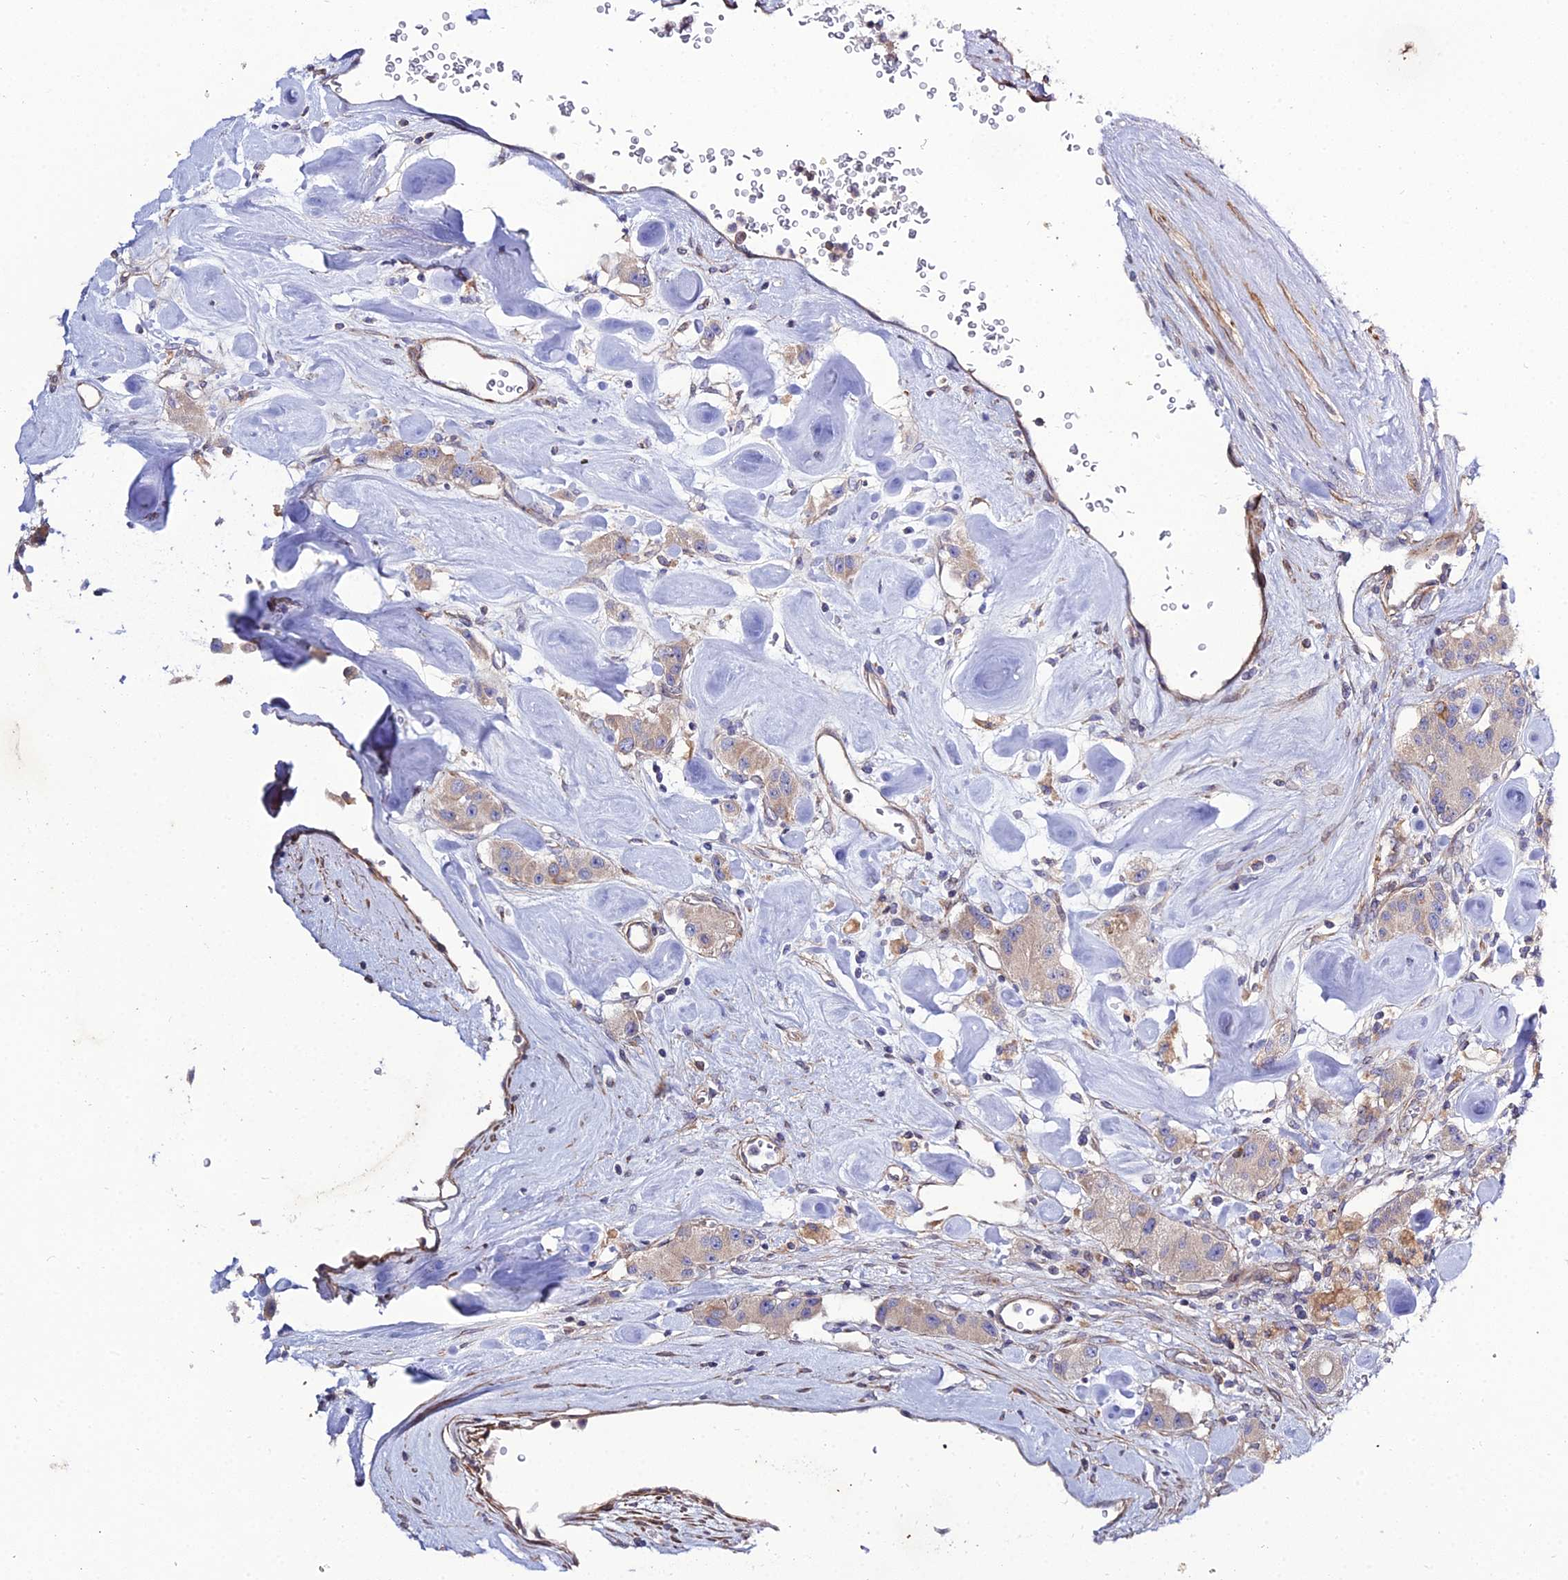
{"staining": {"intensity": "weak", "quantity": "<25%", "location": "cytoplasmic/membranous"}, "tissue": "carcinoid", "cell_type": "Tumor cells", "image_type": "cancer", "snomed": [{"axis": "morphology", "description": "Carcinoid, malignant, NOS"}, {"axis": "topography", "description": "Pancreas"}], "caption": "Photomicrograph shows no significant protein expression in tumor cells of carcinoid.", "gene": "ARL6IP1", "patient": {"sex": "male", "age": 41}}